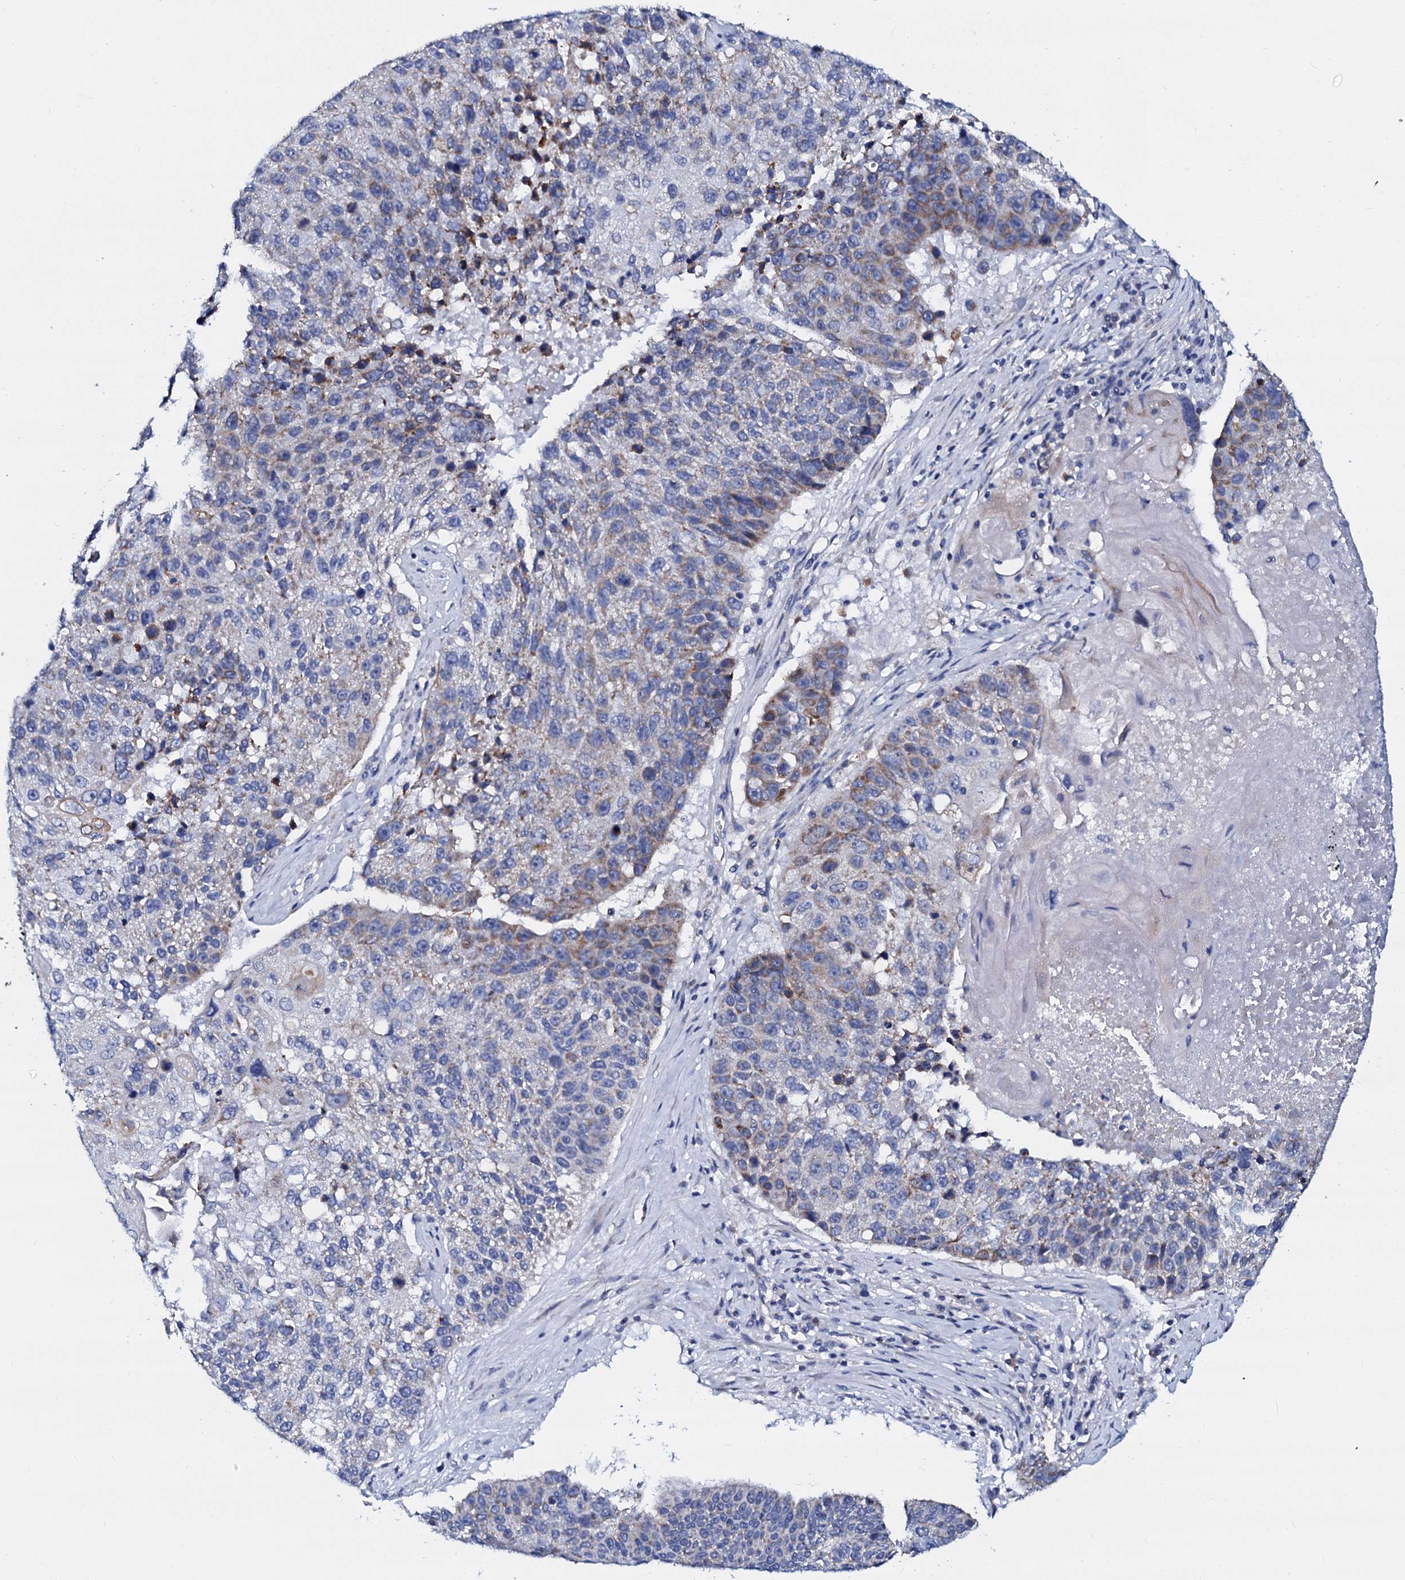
{"staining": {"intensity": "moderate", "quantity": "<25%", "location": "cytoplasmic/membranous"}, "tissue": "lung cancer", "cell_type": "Tumor cells", "image_type": "cancer", "snomed": [{"axis": "morphology", "description": "Squamous cell carcinoma, NOS"}, {"axis": "topography", "description": "Lung"}], "caption": "Lung squamous cell carcinoma stained with a brown dye displays moderate cytoplasmic/membranous positive positivity in about <25% of tumor cells.", "gene": "SLC37A4", "patient": {"sex": "male", "age": 61}}